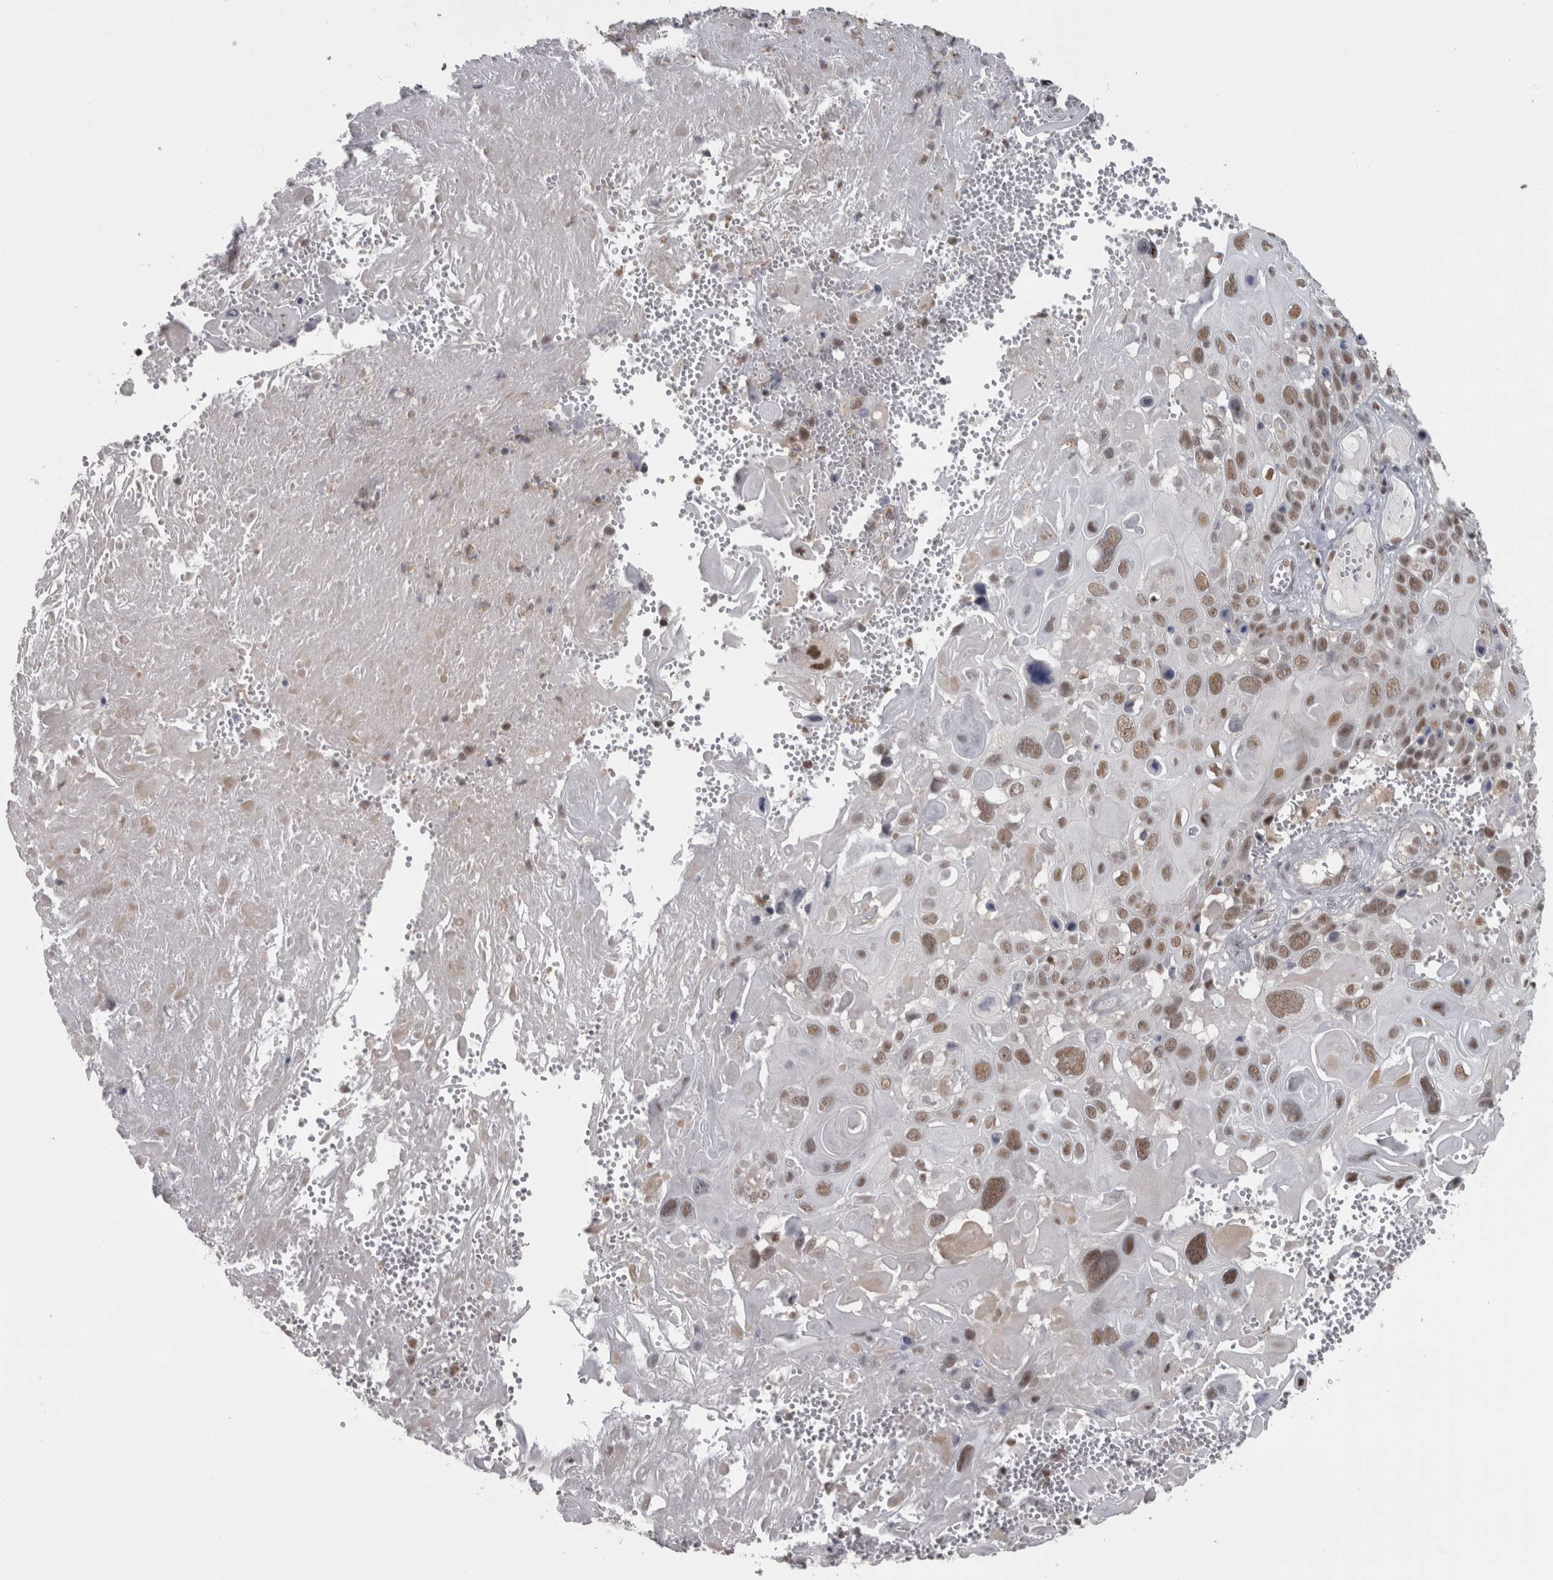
{"staining": {"intensity": "moderate", "quantity": ">75%", "location": "nuclear"}, "tissue": "cervical cancer", "cell_type": "Tumor cells", "image_type": "cancer", "snomed": [{"axis": "morphology", "description": "Squamous cell carcinoma, NOS"}, {"axis": "topography", "description": "Cervix"}], "caption": "Tumor cells demonstrate medium levels of moderate nuclear expression in approximately >75% of cells in human squamous cell carcinoma (cervical). The staining was performed using DAB to visualize the protein expression in brown, while the nuclei were stained in blue with hematoxylin (Magnification: 20x).", "gene": "MICU3", "patient": {"sex": "female", "age": 74}}